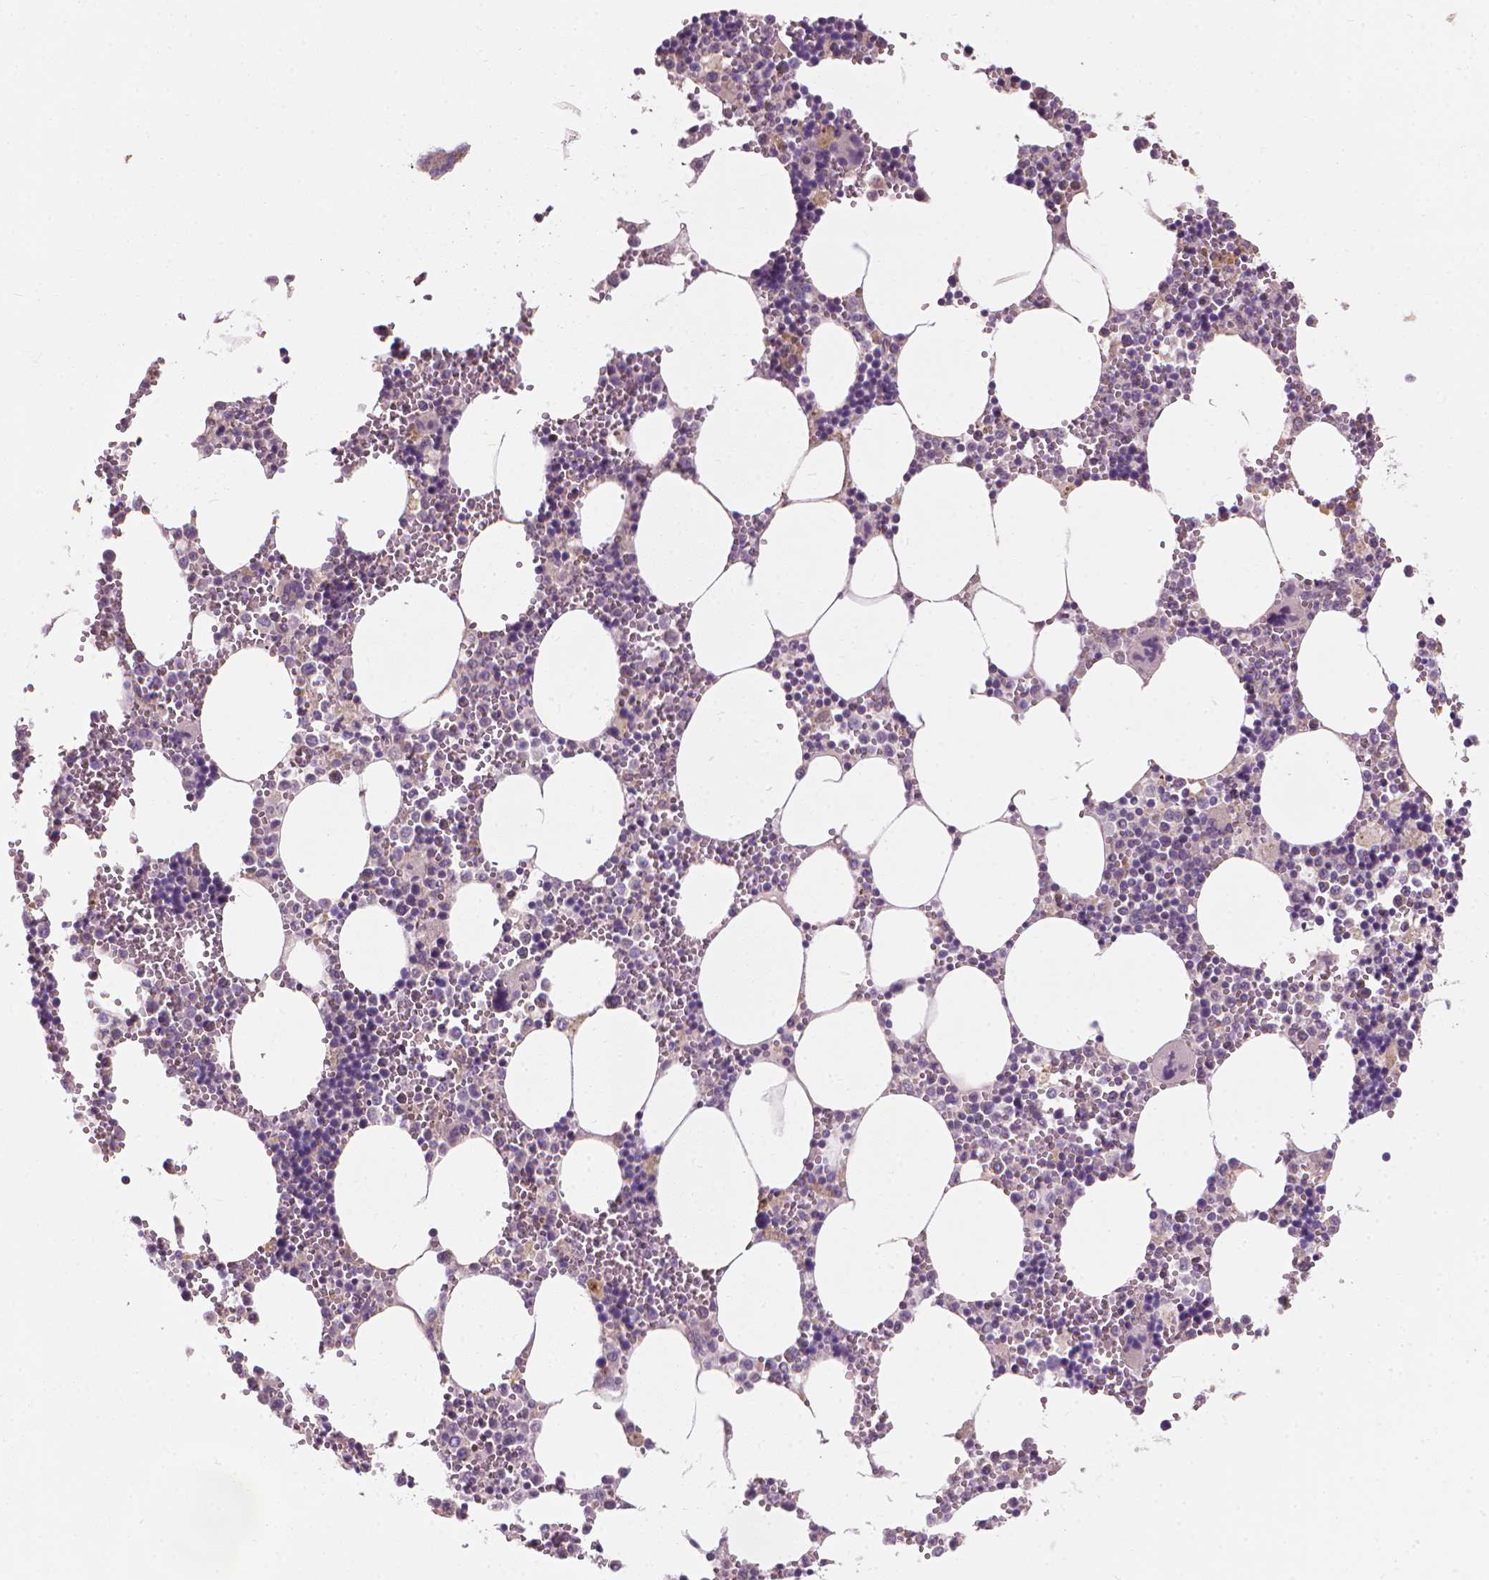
{"staining": {"intensity": "negative", "quantity": "none", "location": "none"}, "tissue": "bone marrow", "cell_type": "Hematopoietic cells", "image_type": "normal", "snomed": [{"axis": "morphology", "description": "Normal tissue, NOS"}, {"axis": "topography", "description": "Bone marrow"}], "caption": "The image exhibits no staining of hematopoietic cells in unremarkable bone marrow.", "gene": "RIIAD1", "patient": {"sex": "male", "age": 54}}